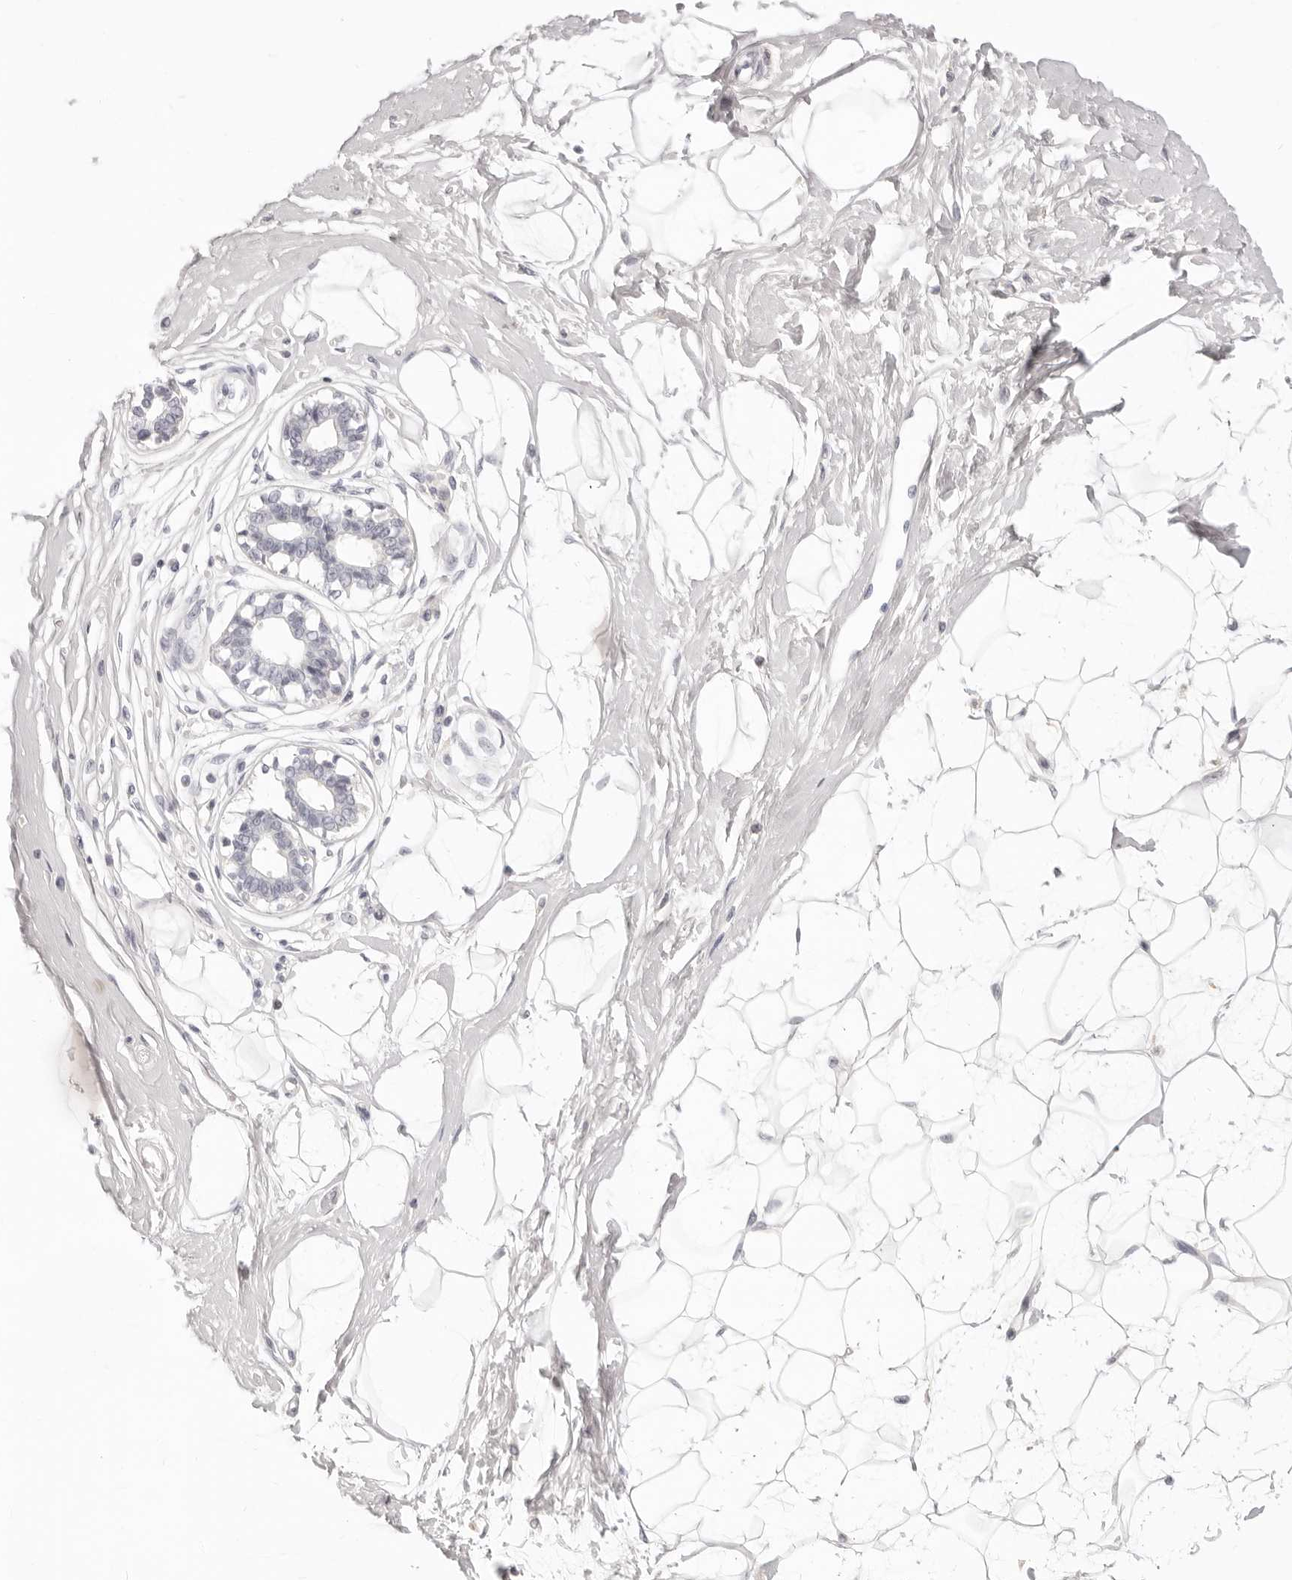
{"staining": {"intensity": "negative", "quantity": "none", "location": "none"}, "tissue": "breast", "cell_type": "Adipocytes", "image_type": "normal", "snomed": [{"axis": "morphology", "description": "Normal tissue, NOS"}, {"axis": "topography", "description": "Breast"}], "caption": "This is an immunohistochemistry (IHC) micrograph of normal breast. There is no expression in adipocytes.", "gene": "FABP1", "patient": {"sex": "female", "age": 45}}